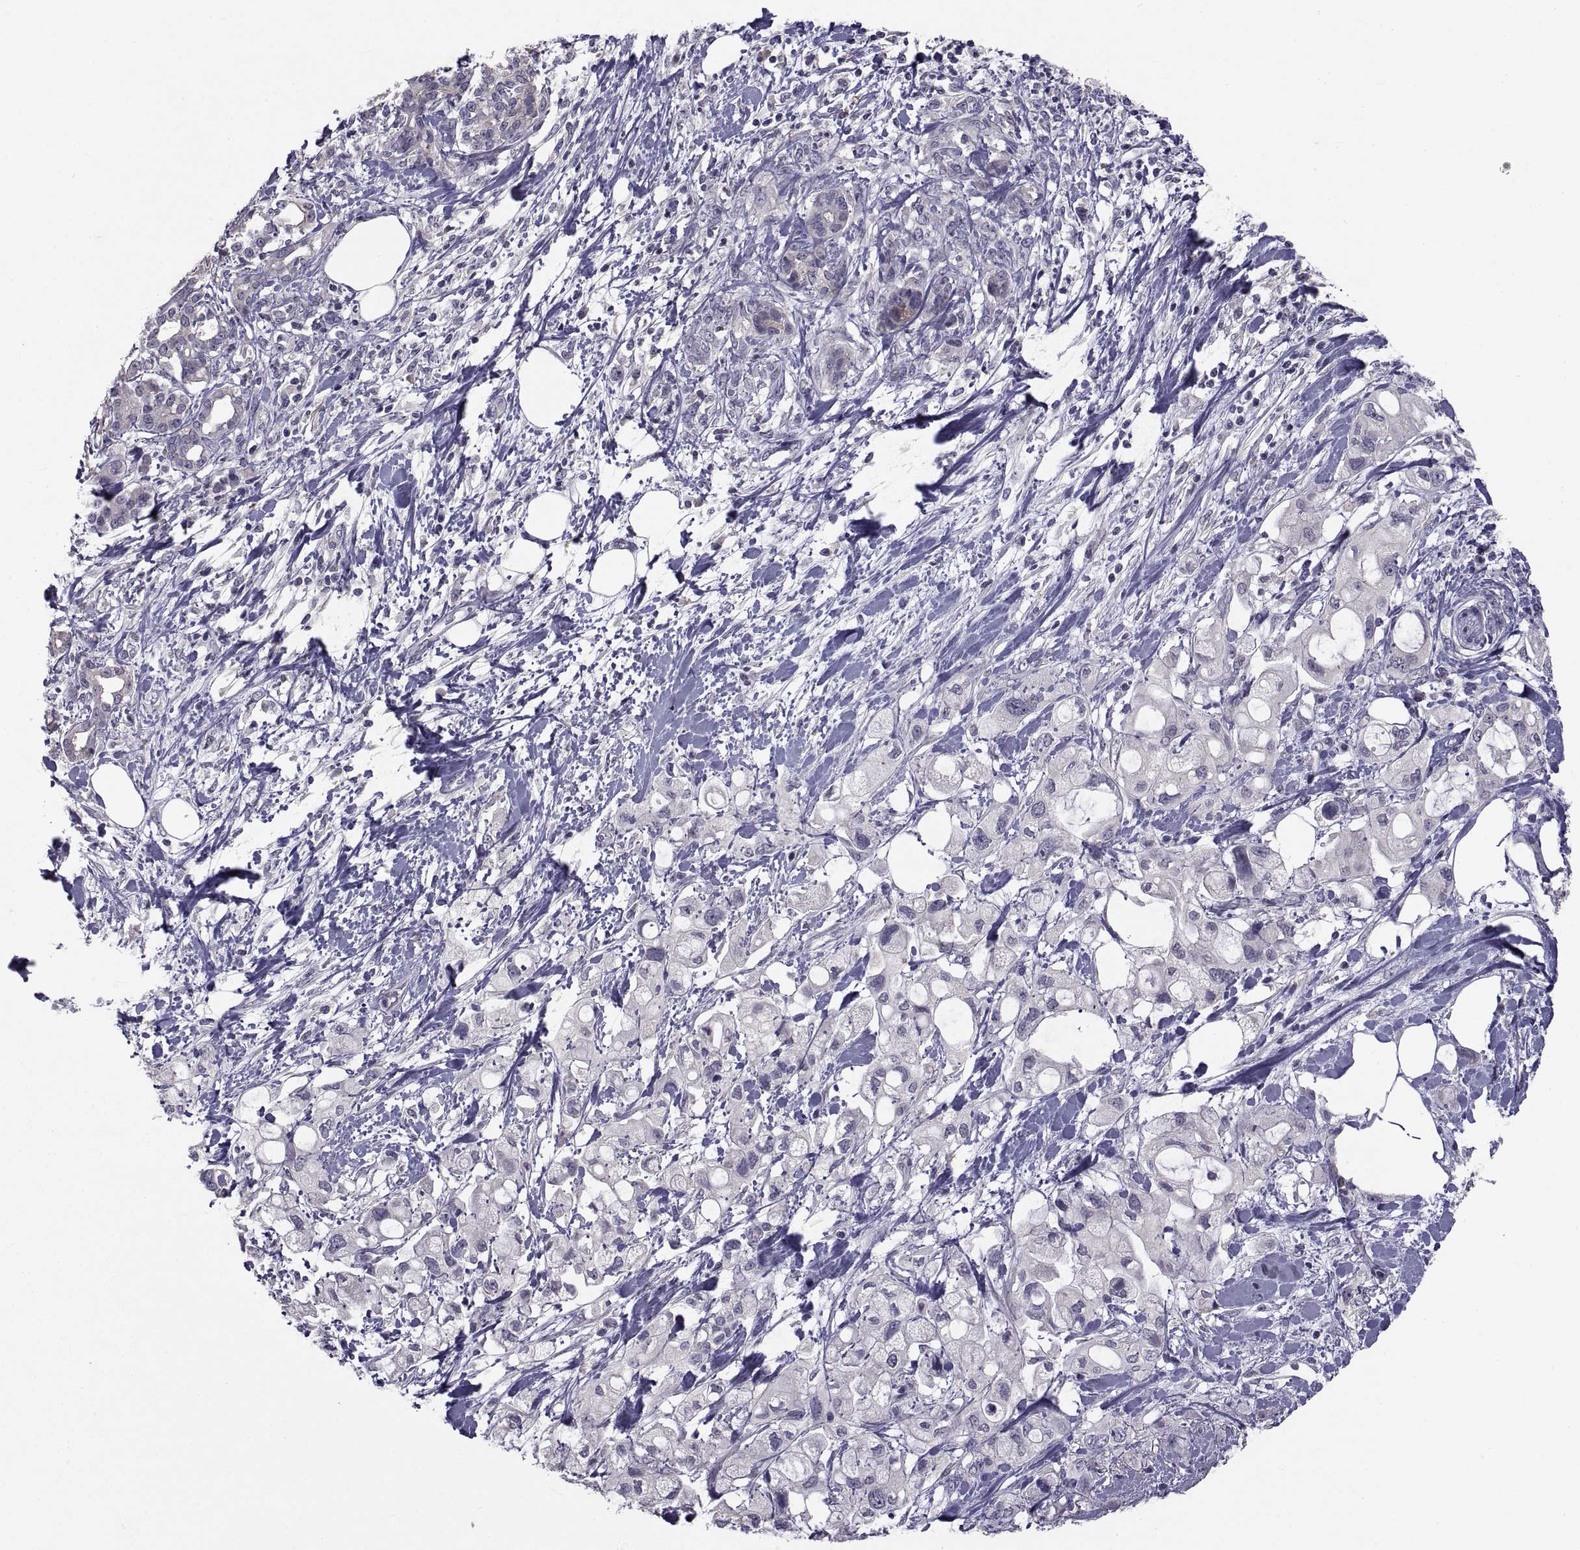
{"staining": {"intensity": "negative", "quantity": "none", "location": "none"}, "tissue": "pancreatic cancer", "cell_type": "Tumor cells", "image_type": "cancer", "snomed": [{"axis": "morphology", "description": "Adenocarcinoma, NOS"}, {"axis": "topography", "description": "Pancreas"}], "caption": "IHC micrograph of neoplastic tissue: human pancreatic cancer stained with DAB exhibits no significant protein expression in tumor cells. (Brightfield microscopy of DAB (3,3'-diaminobenzidine) immunohistochemistry at high magnification).", "gene": "NPTX2", "patient": {"sex": "female", "age": 56}}